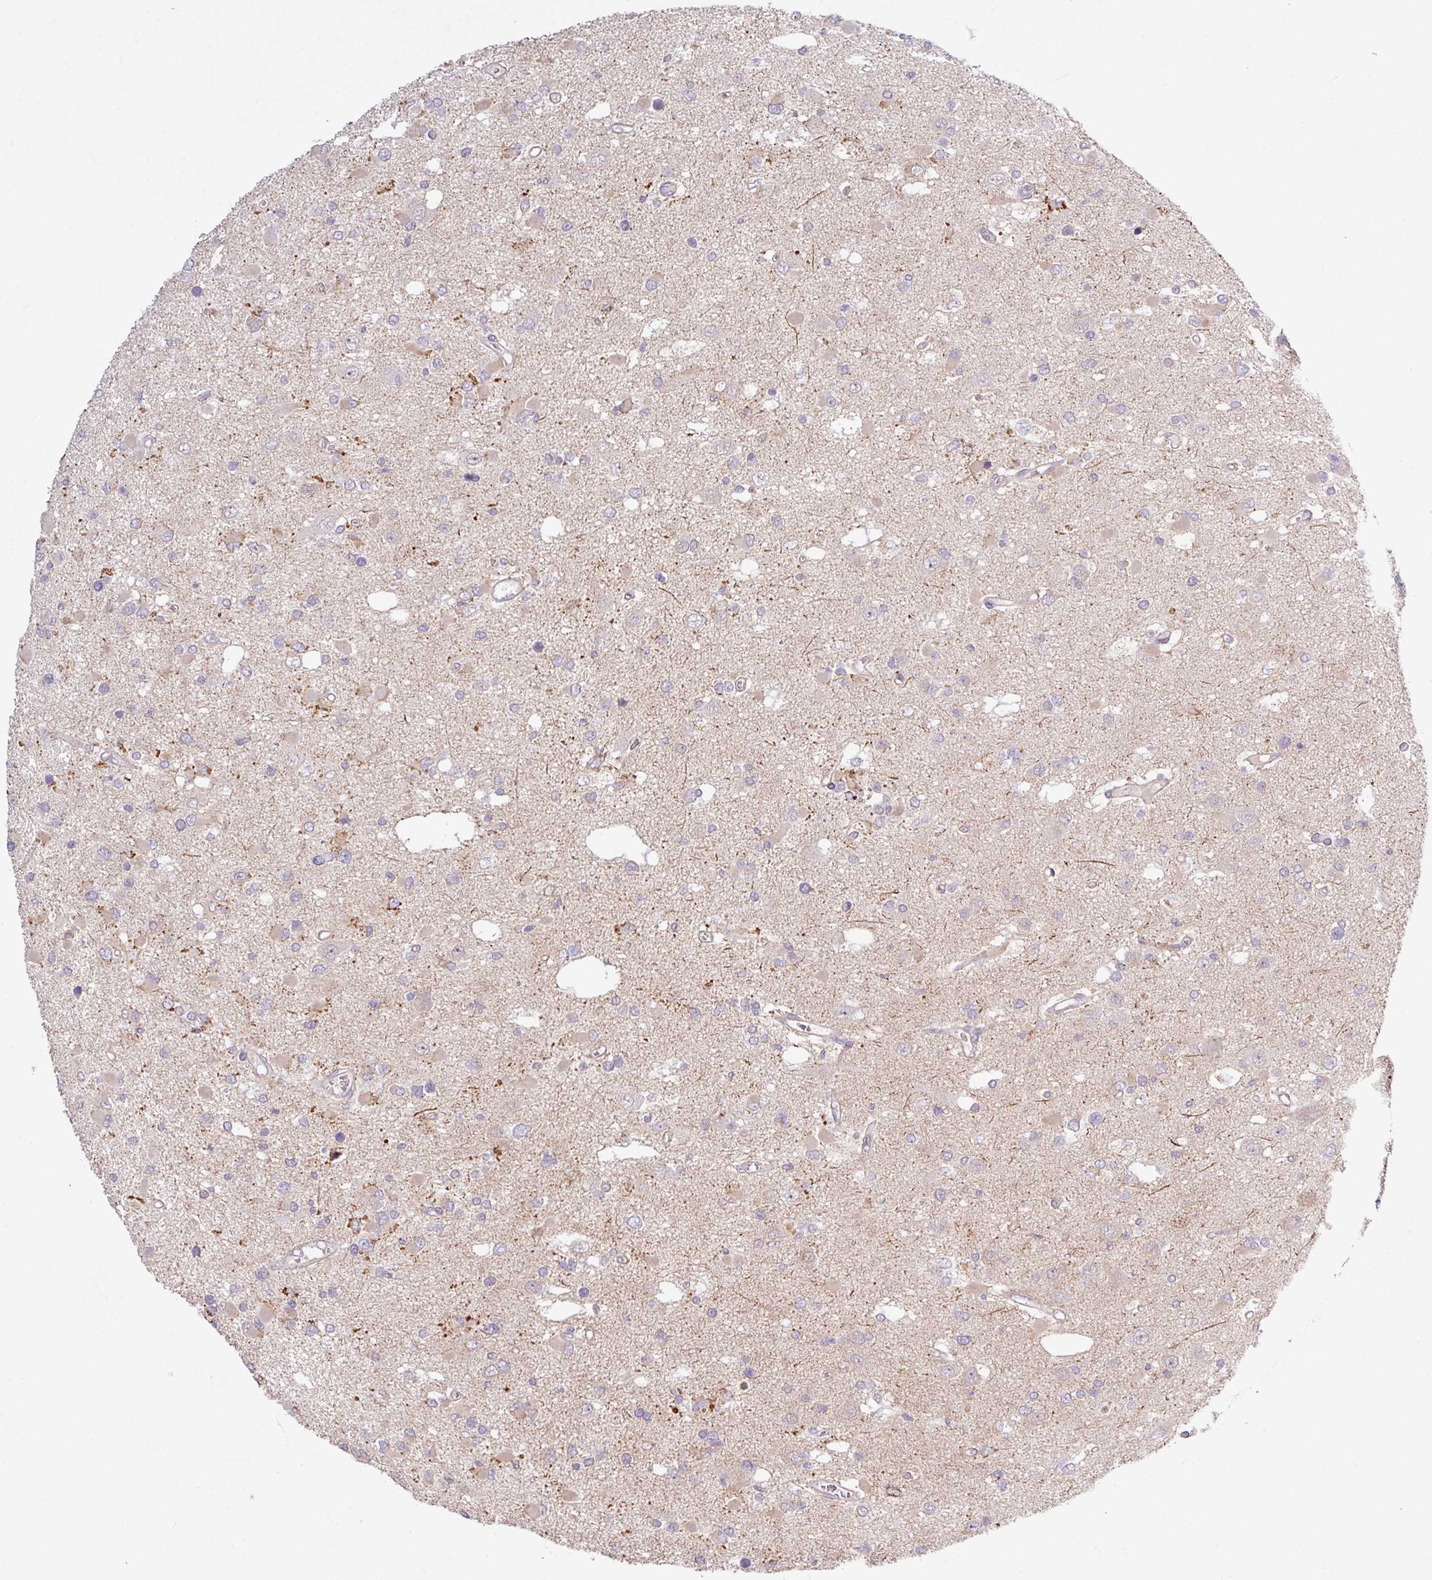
{"staining": {"intensity": "negative", "quantity": "none", "location": "none"}, "tissue": "glioma", "cell_type": "Tumor cells", "image_type": "cancer", "snomed": [{"axis": "morphology", "description": "Glioma, malignant, High grade"}, {"axis": "topography", "description": "Brain"}], "caption": "This is a micrograph of immunohistochemistry (IHC) staining of glioma, which shows no positivity in tumor cells.", "gene": "OGFOD3", "patient": {"sex": "male", "age": 53}}